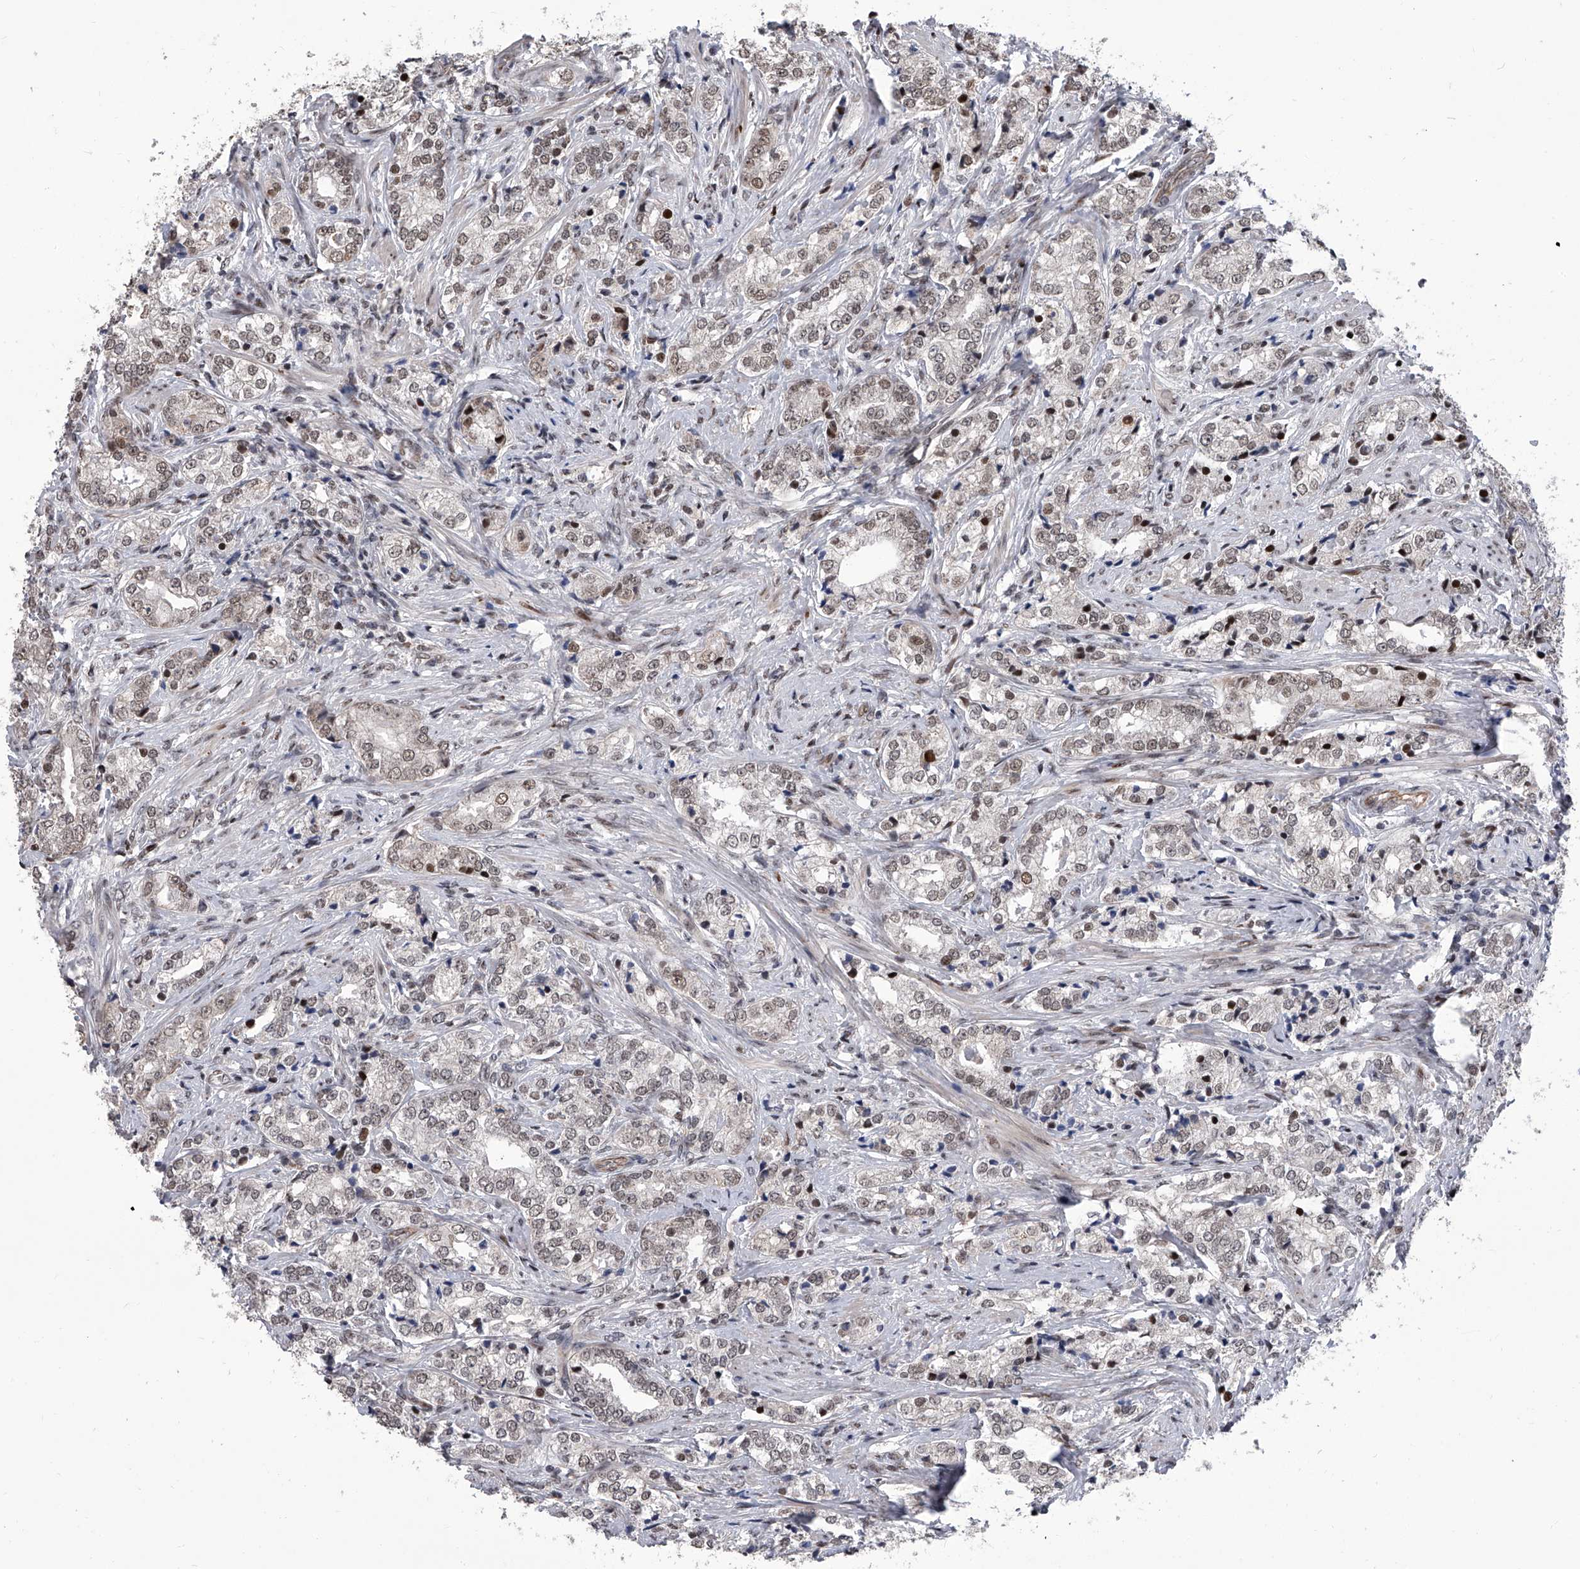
{"staining": {"intensity": "weak", "quantity": "25%-75%", "location": "nuclear"}, "tissue": "prostate cancer", "cell_type": "Tumor cells", "image_type": "cancer", "snomed": [{"axis": "morphology", "description": "Adenocarcinoma, High grade"}, {"axis": "topography", "description": "Prostate"}], "caption": "The micrograph demonstrates immunohistochemical staining of adenocarcinoma (high-grade) (prostate). There is weak nuclear positivity is present in approximately 25%-75% of tumor cells.", "gene": "ZNF426", "patient": {"sex": "male", "age": 69}}